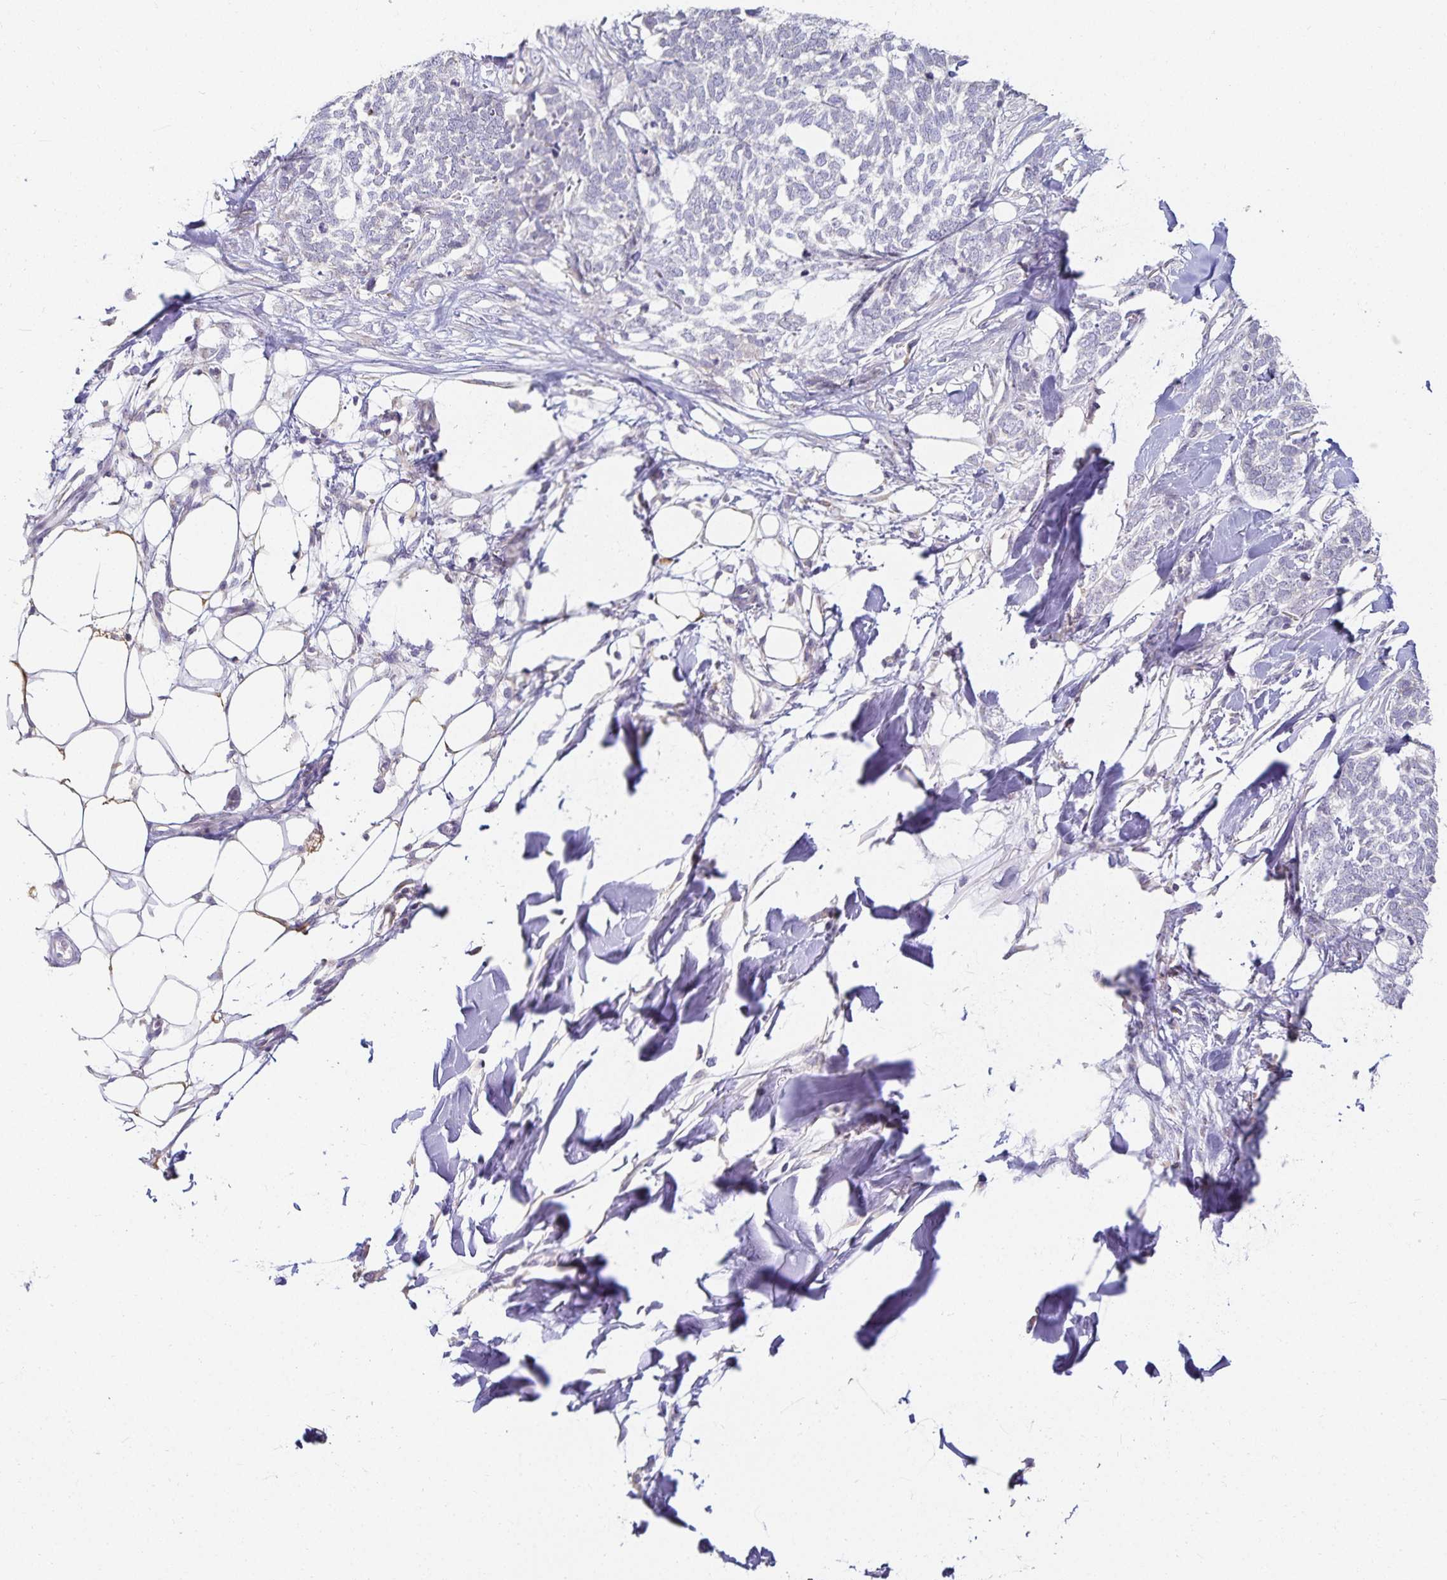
{"staining": {"intensity": "negative", "quantity": "none", "location": "none"}, "tissue": "skin cancer", "cell_type": "Tumor cells", "image_type": "cancer", "snomed": [{"axis": "morphology", "description": "Basal cell carcinoma"}, {"axis": "topography", "description": "Skin"}], "caption": "DAB (3,3'-diaminobenzidine) immunohistochemical staining of human skin cancer reveals no significant staining in tumor cells.", "gene": "GP2", "patient": {"sex": "female", "age": 59}}